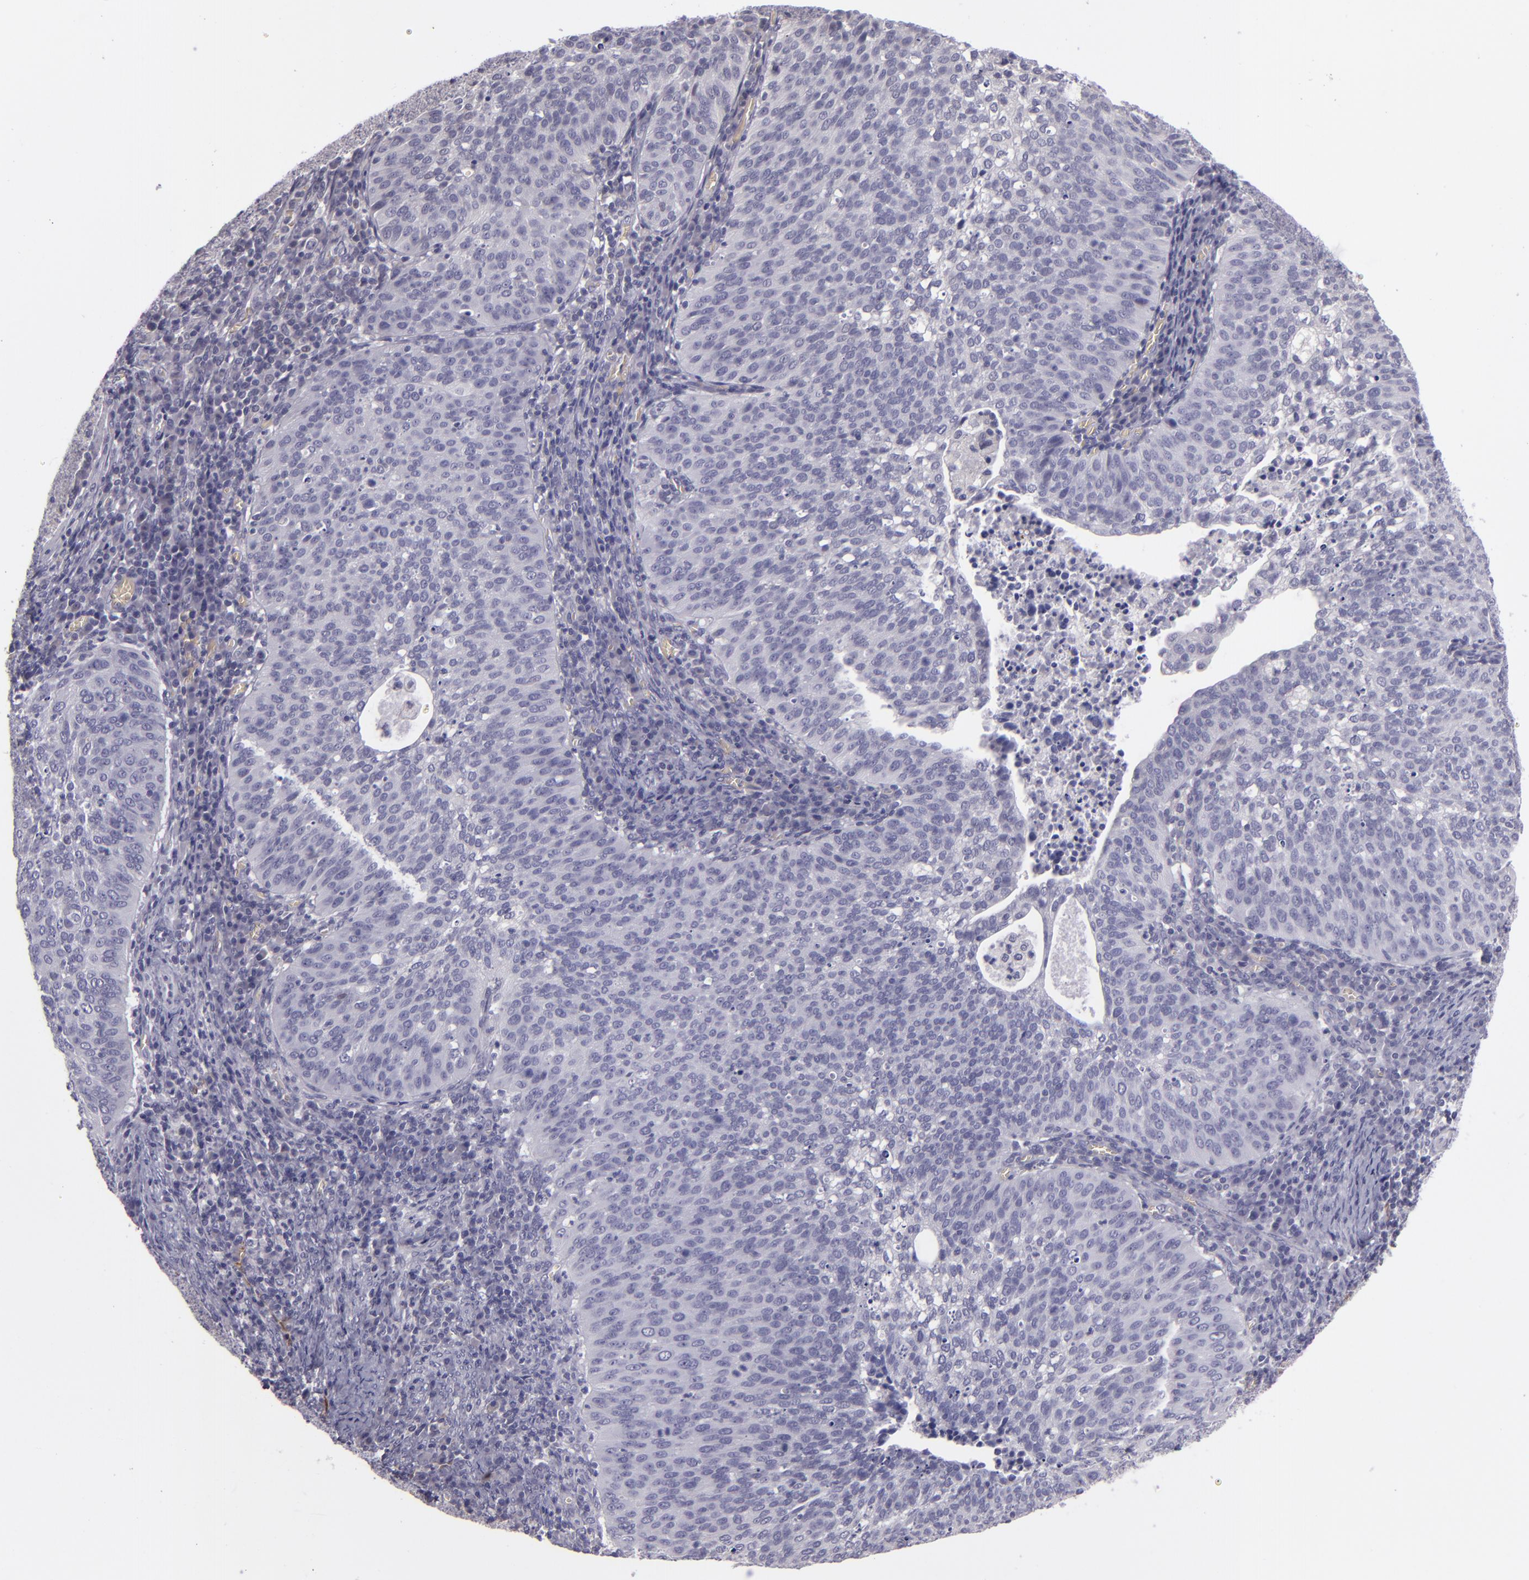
{"staining": {"intensity": "negative", "quantity": "none", "location": "none"}, "tissue": "cervical cancer", "cell_type": "Tumor cells", "image_type": "cancer", "snomed": [{"axis": "morphology", "description": "Squamous cell carcinoma, NOS"}, {"axis": "topography", "description": "Cervix"}], "caption": "Immunohistochemistry of human cervical cancer (squamous cell carcinoma) reveals no positivity in tumor cells. Nuclei are stained in blue.", "gene": "SNCB", "patient": {"sex": "female", "age": 39}}